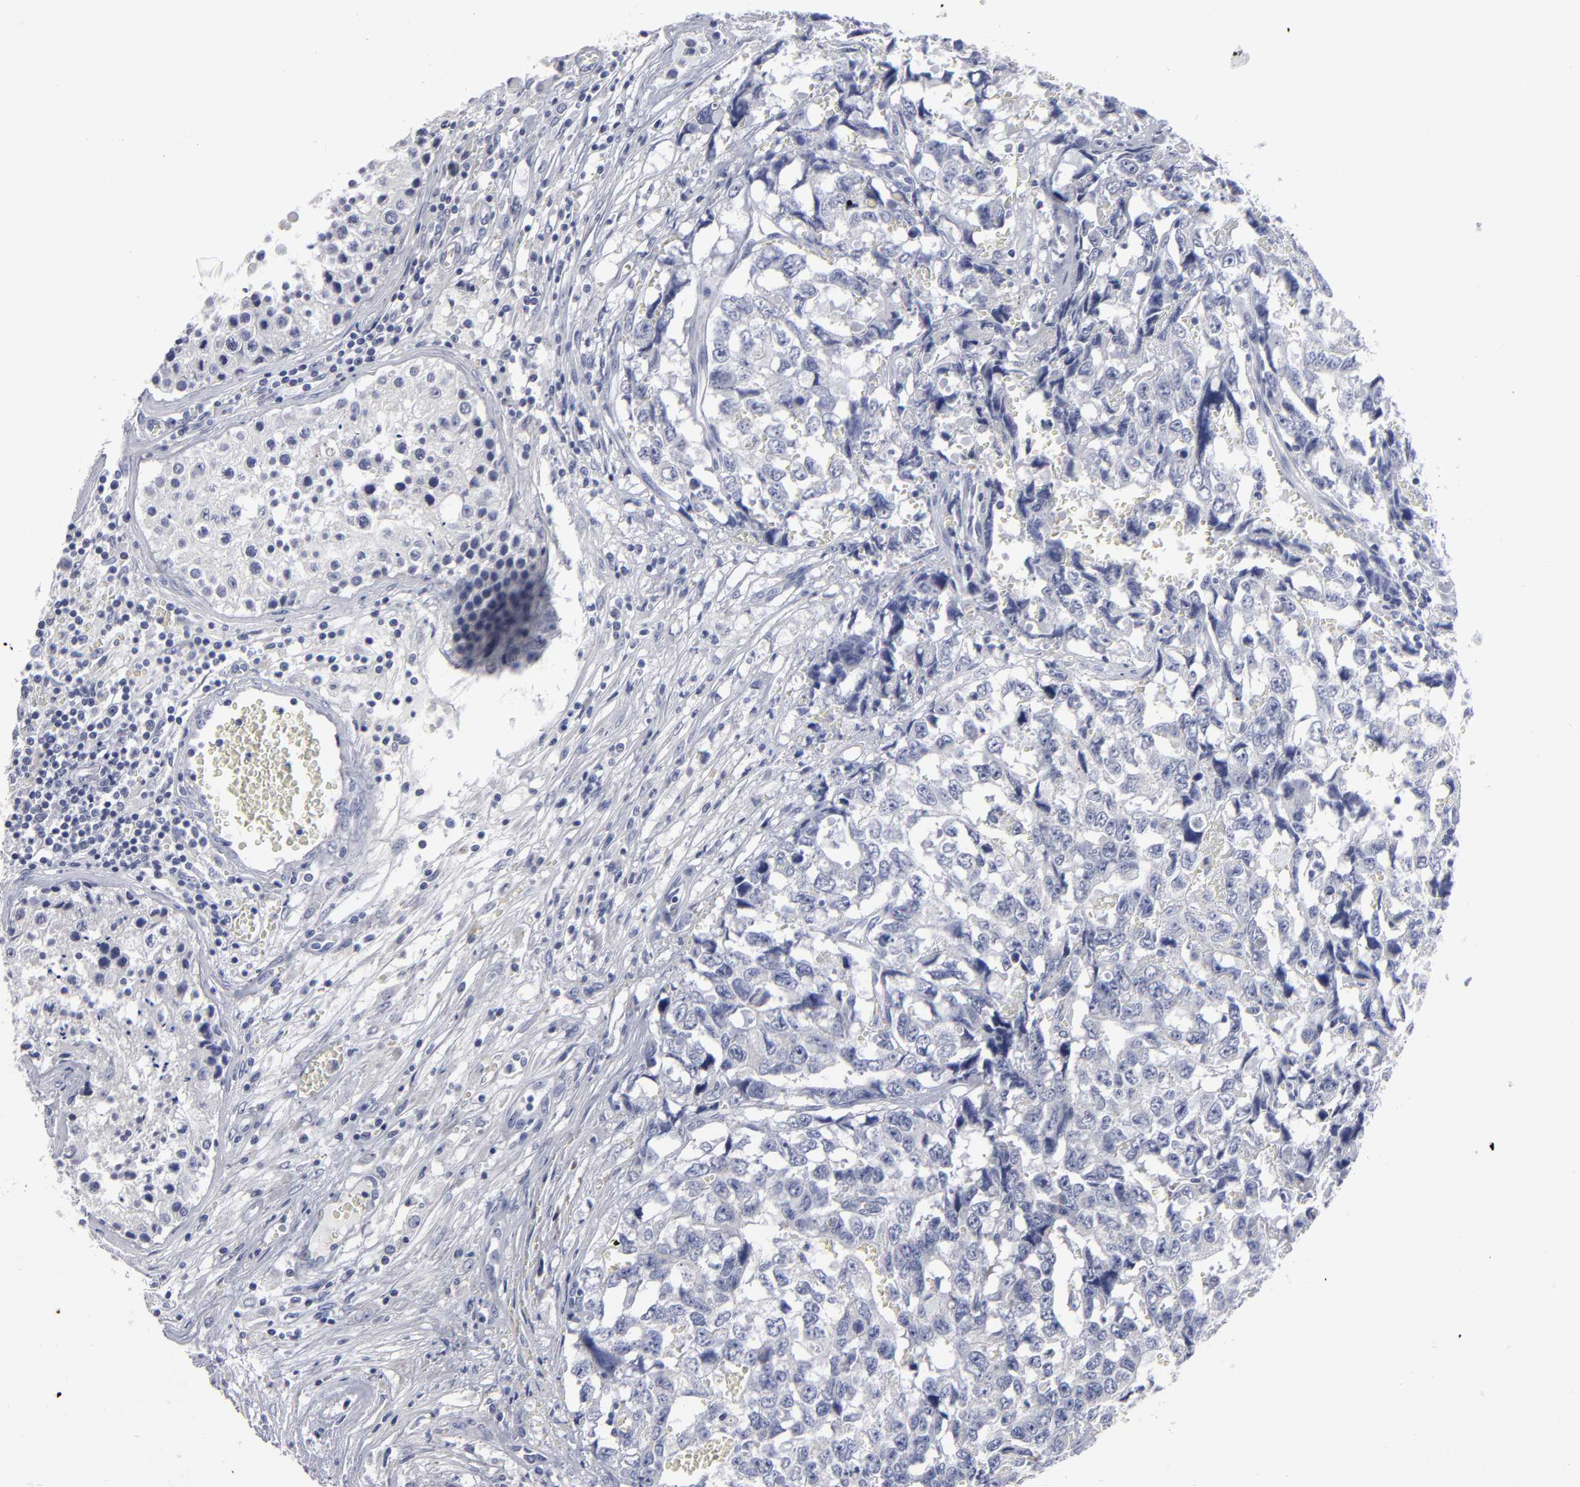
{"staining": {"intensity": "negative", "quantity": "none", "location": "none"}, "tissue": "testis cancer", "cell_type": "Tumor cells", "image_type": "cancer", "snomed": [{"axis": "morphology", "description": "Carcinoma, Embryonal, NOS"}, {"axis": "topography", "description": "Testis"}], "caption": "Embryonal carcinoma (testis) was stained to show a protein in brown. There is no significant positivity in tumor cells.", "gene": "CCDC80", "patient": {"sex": "male", "age": 31}}